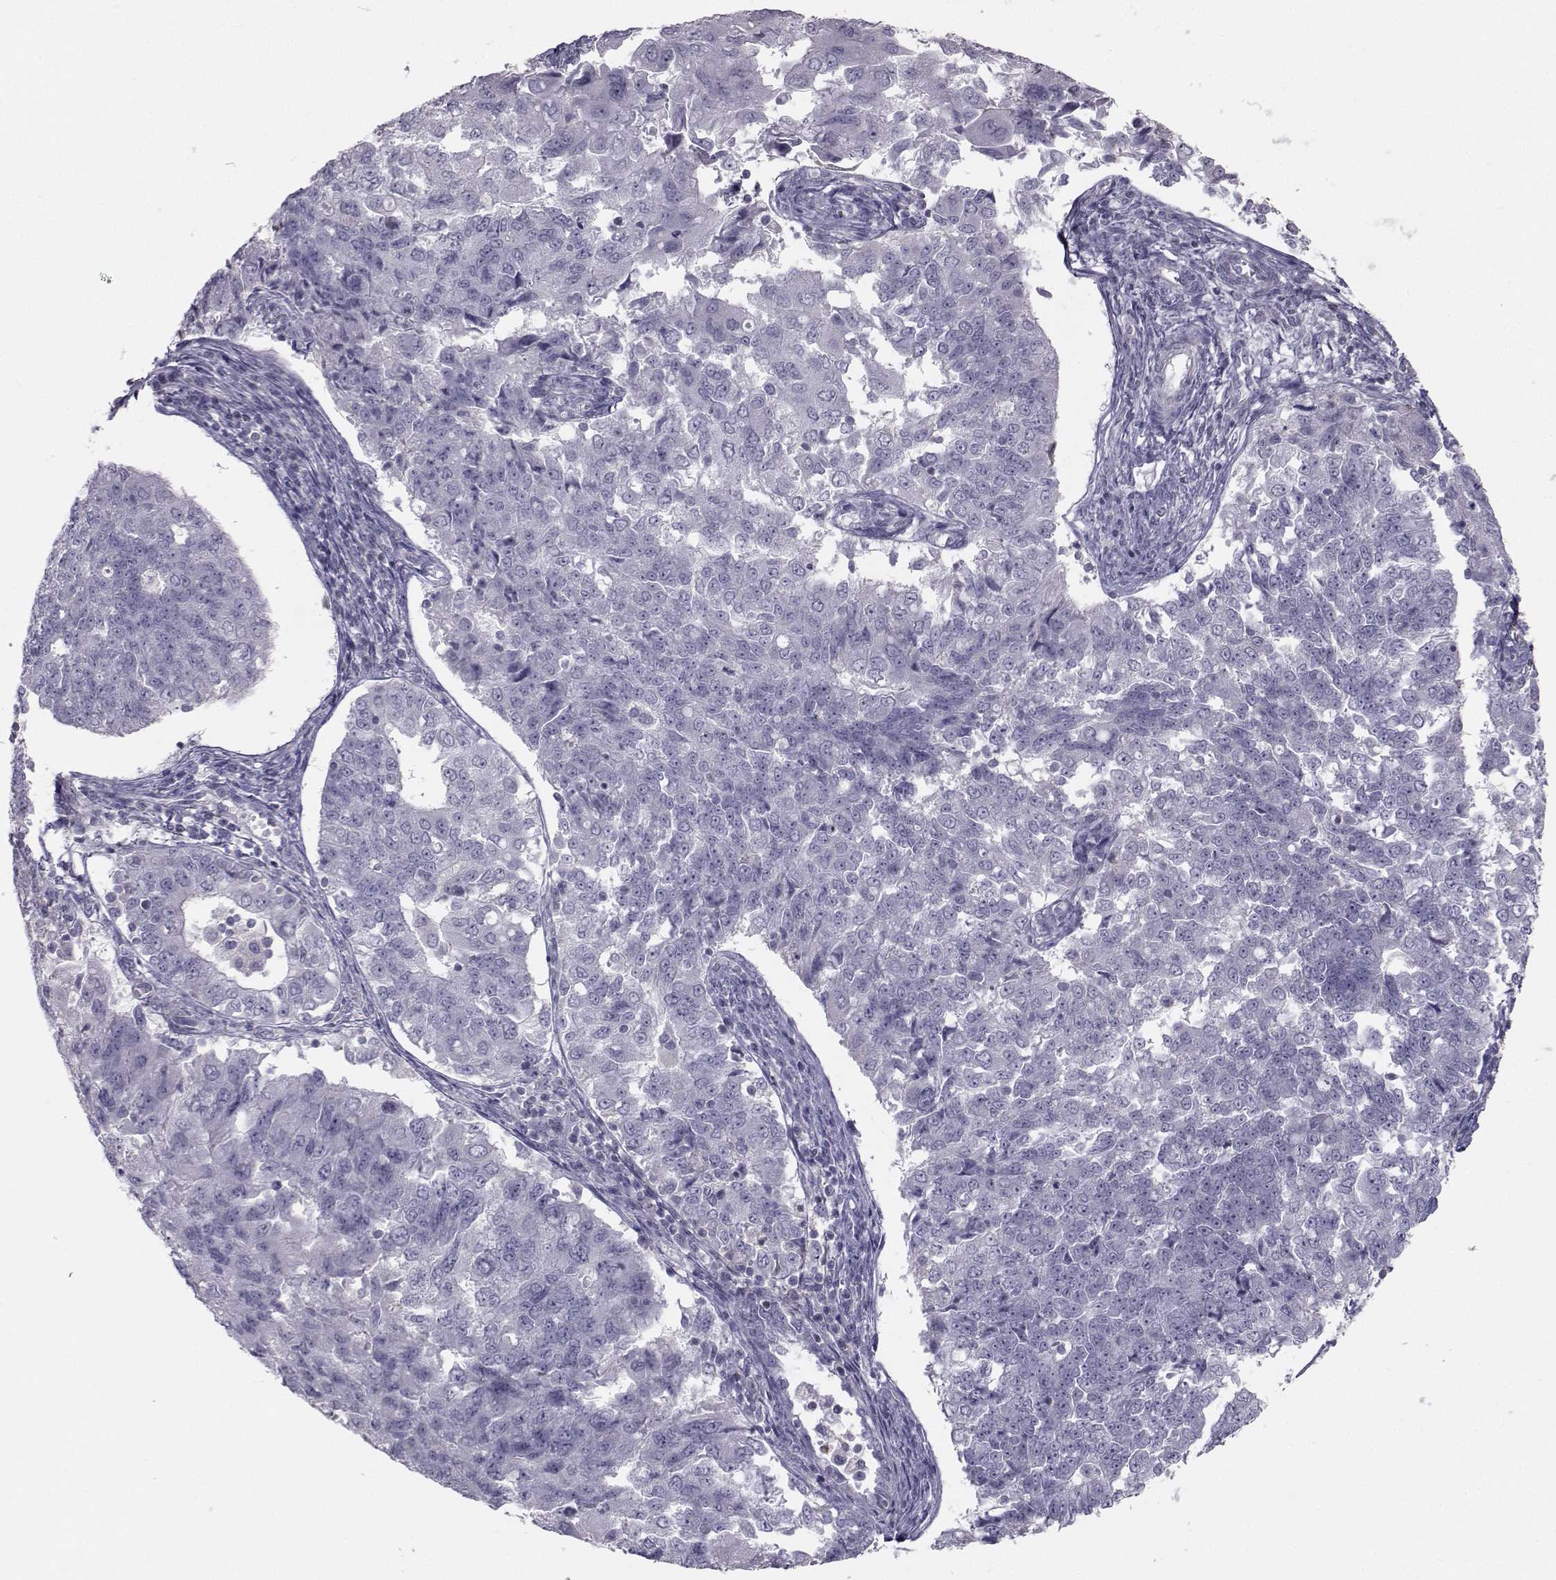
{"staining": {"intensity": "negative", "quantity": "none", "location": "none"}, "tissue": "endometrial cancer", "cell_type": "Tumor cells", "image_type": "cancer", "snomed": [{"axis": "morphology", "description": "Adenocarcinoma, NOS"}, {"axis": "topography", "description": "Endometrium"}], "caption": "Immunohistochemistry (IHC) photomicrograph of neoplastic tissue: adenocarcinoma (endometrial) stained with DAB (3,3'-diaminobenzidine) demonstrates no significant protein expression in tumor cells.", "gene": "GARIN3", "patient": {"sex": "female", "age": 43}}